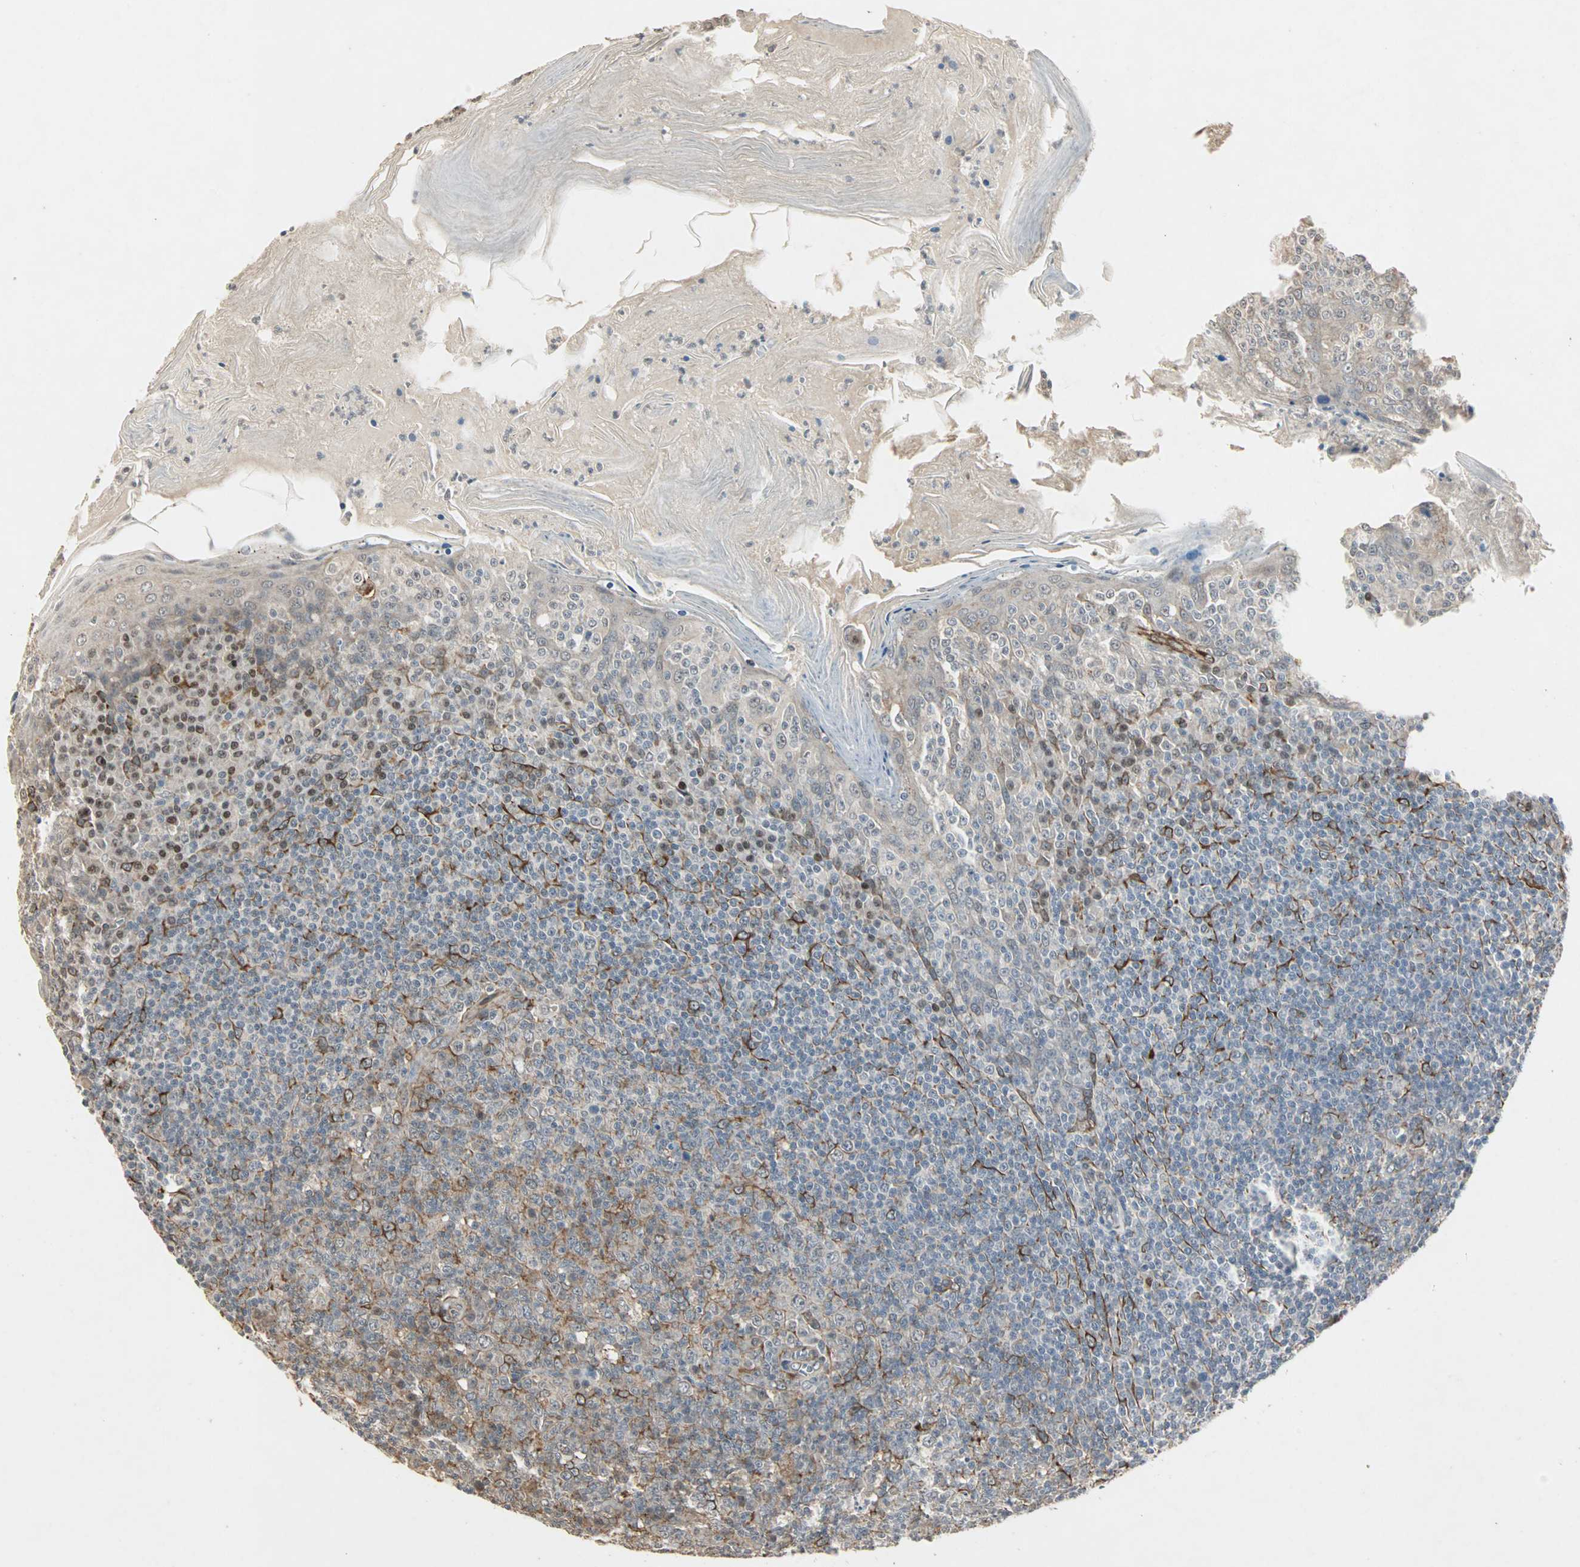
{"staining": {"intensity": "moderate", "quantity": "<25%", "location": "cytoplasmic/membranous"}, "tissue": "tonsil", "cell_type": "Germinal center cells", "image_type": "normal", "snomed": [{"axis": "morphology", "description": "Normal tissue, NOS"}, {"axis": "topography", "description": "Tonsil"}], "caption": "An immunohistochemistry (IHC) micrograph of unremarkable tissue is shown. Protein staining in brown shows moderate cytoplasmic/membranous positivity in tonsil within germinal center cells.", "gene": "TRPV4", "patient": {"sex": "male", "age": 31}}